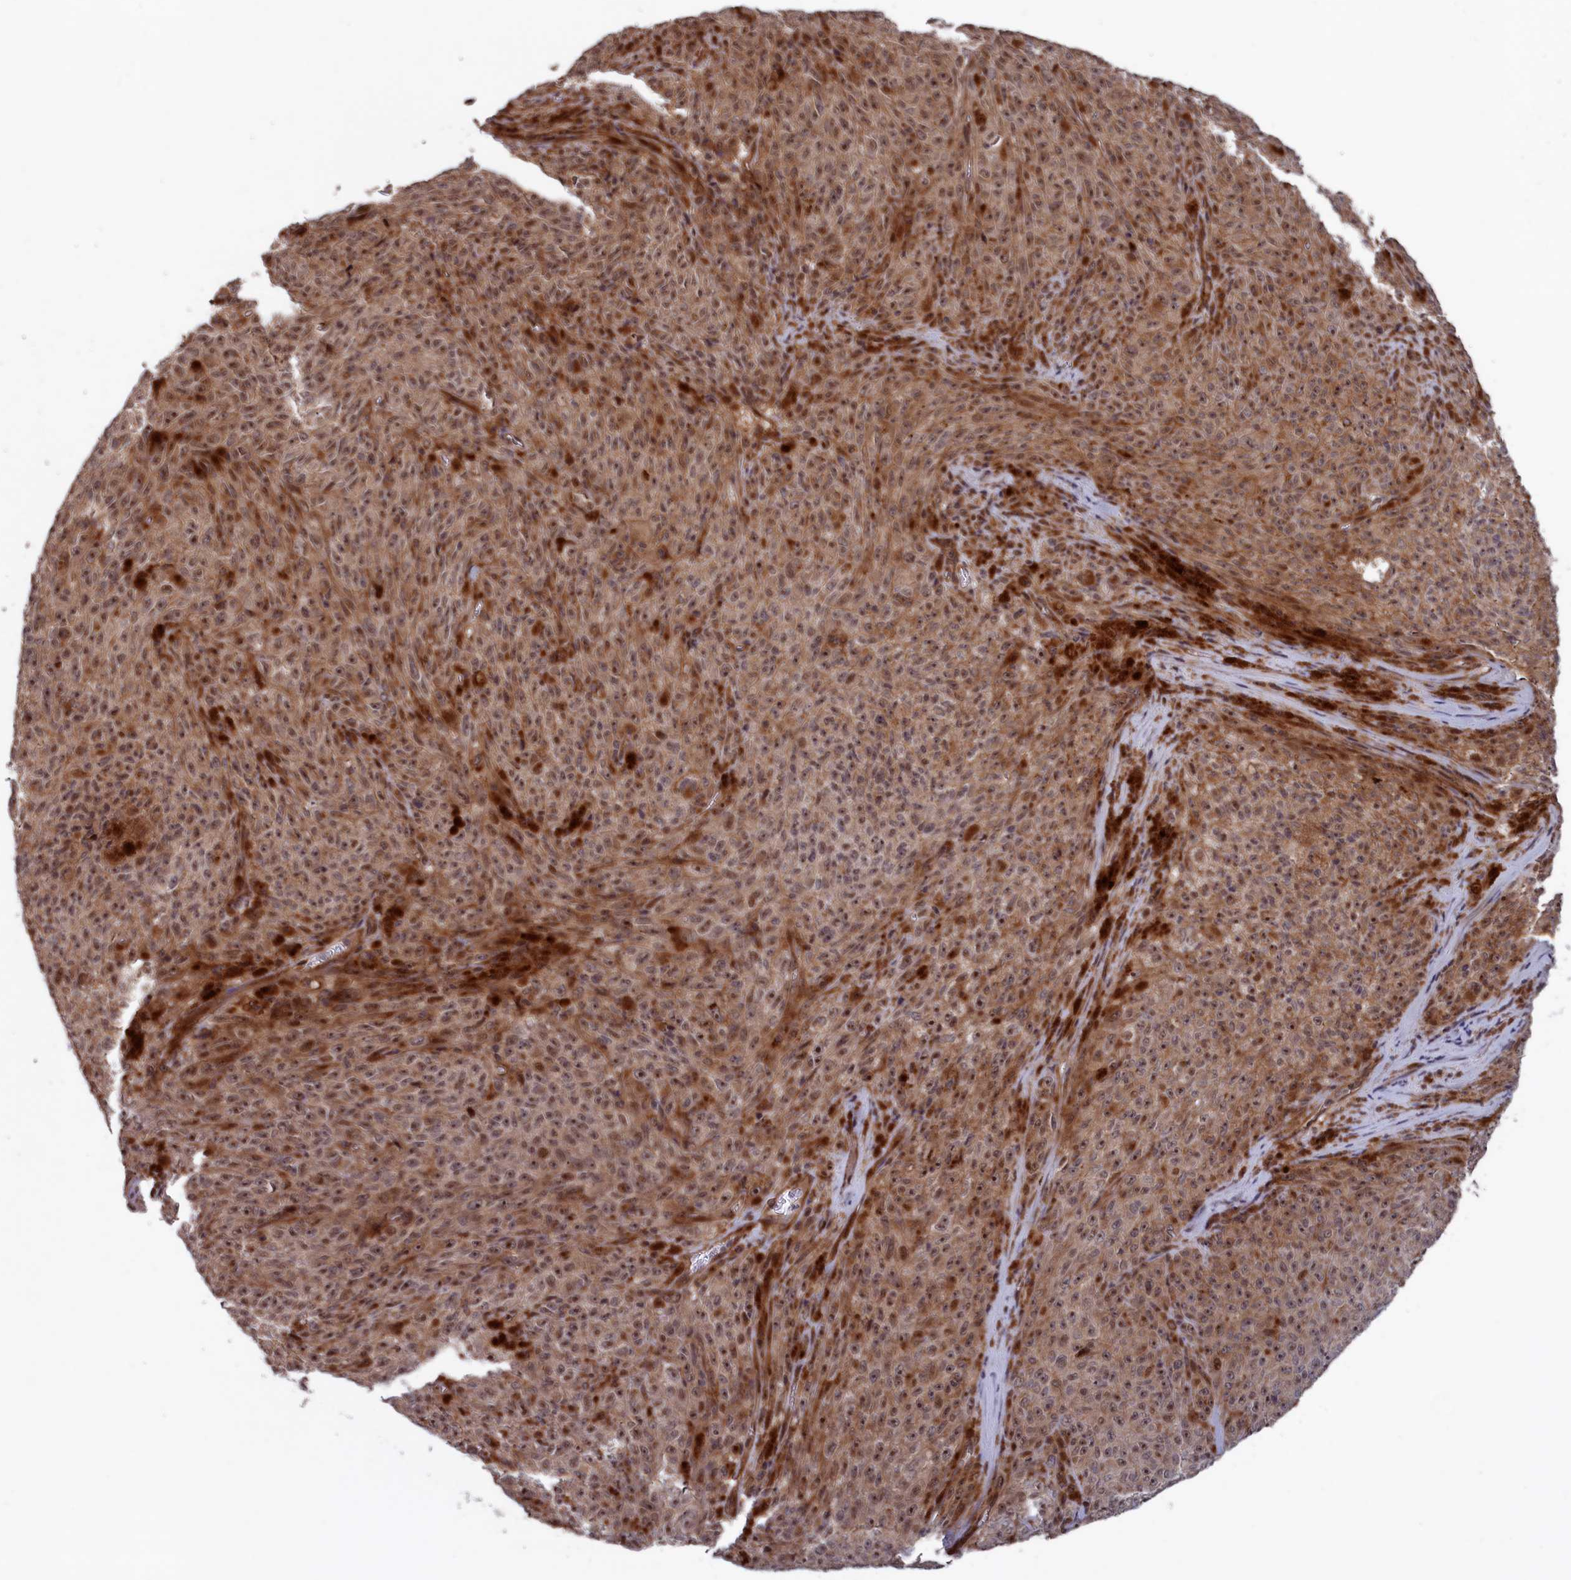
{"staining": {"intensity": "moderate", "quantity": ">75%", "location": "cytoplasmic/membranous,nuclear"}, "tissue": "melanoma", "cell_type": "Tumor cells", "image_type": "cancer", "snomed": [{"axis": "morphology", "description": "Malignant melanoma, NOS"}, {"axis": "topography", "description": "Skin"}], "caption": "Immunohistochemistry of human melanoma exhibits medium levels of moderate cytoplasmic/membranous and nuclear staining in about >75% of tumor cells.", "gene": "LSG1", "patient": {"sex": "female", "age": 82}}